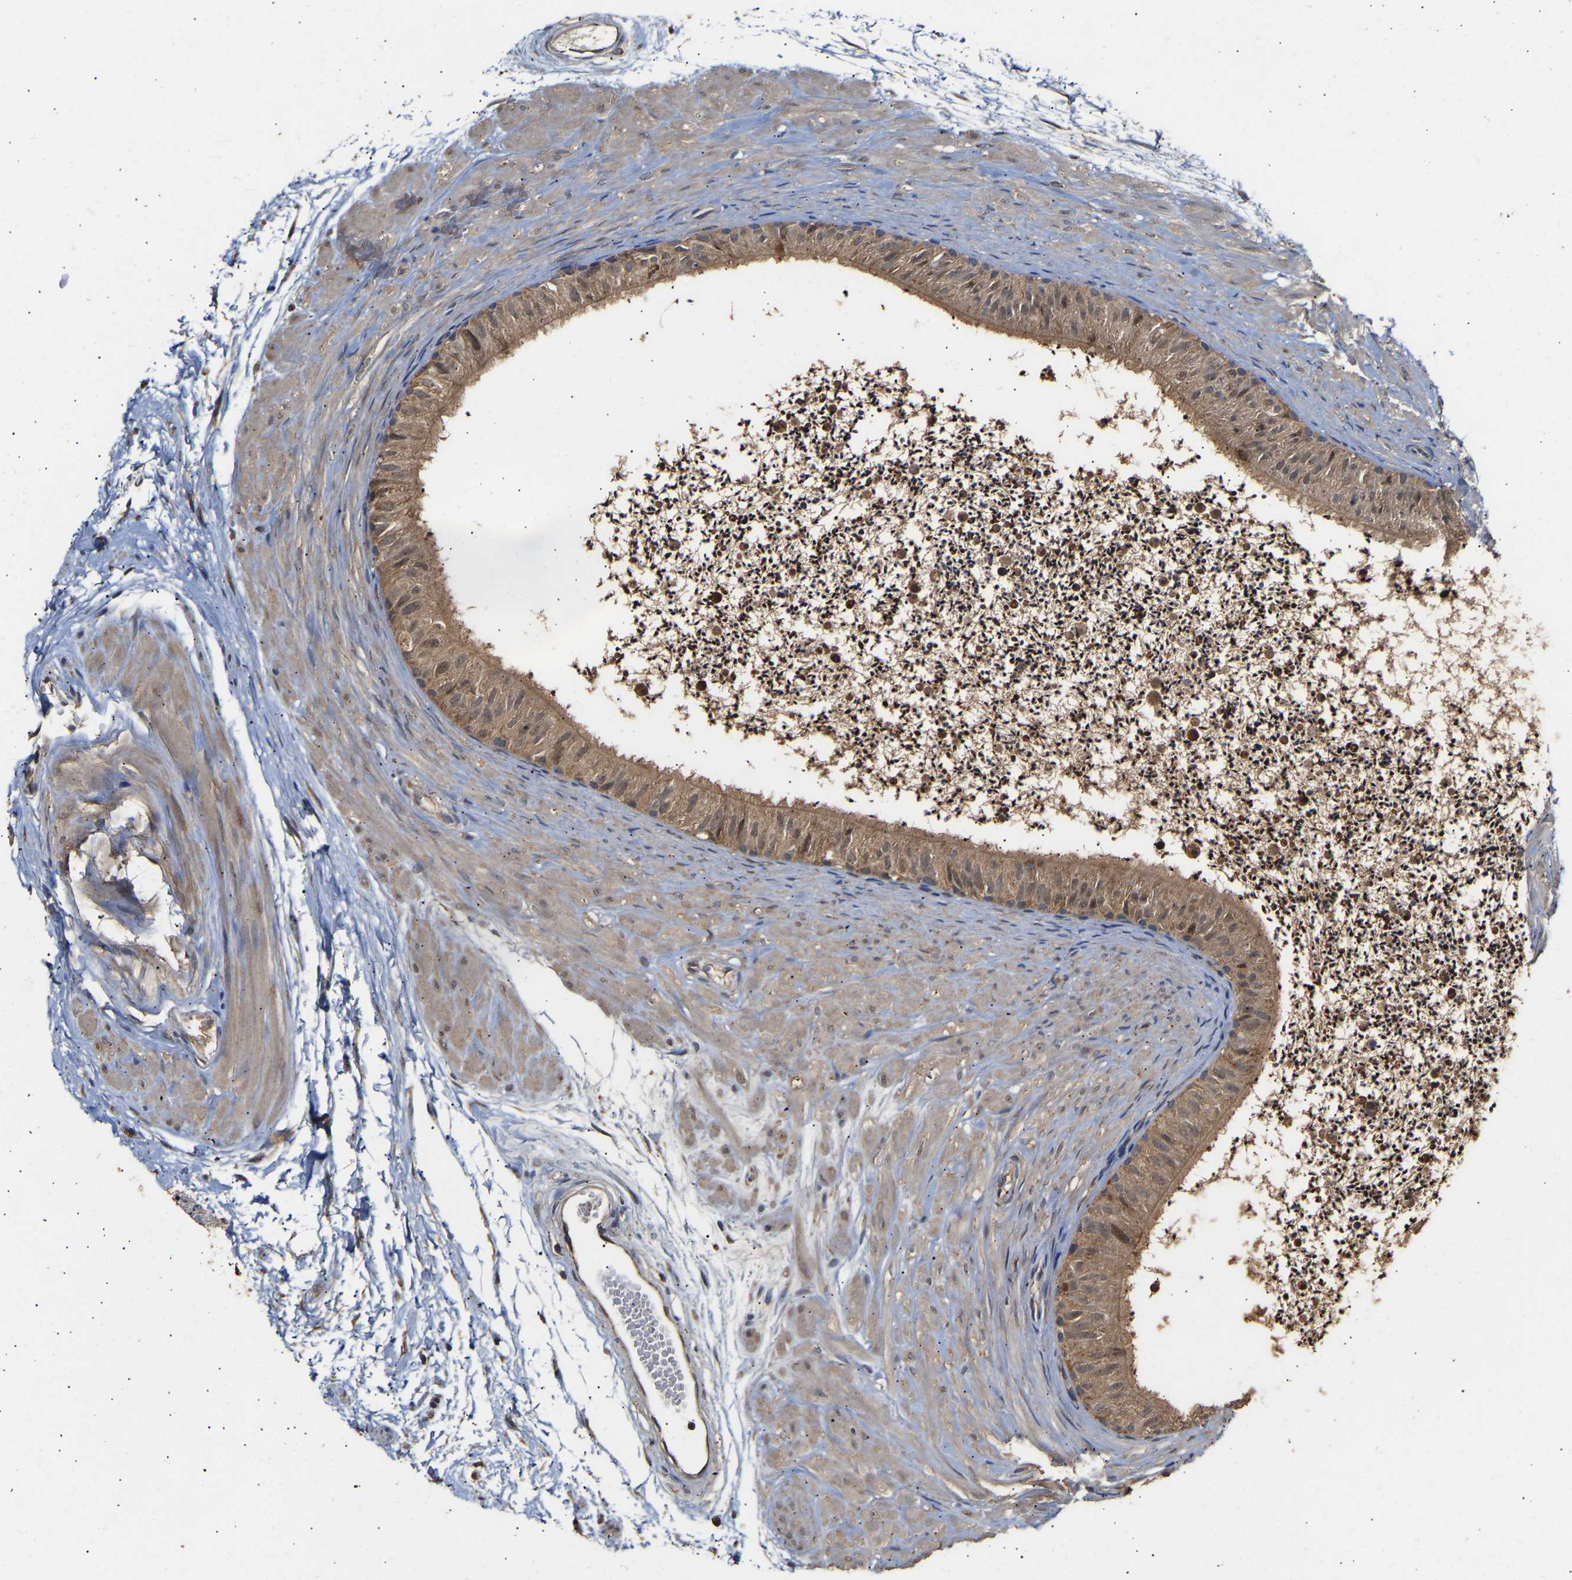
{"staining": {"intensity": "moderate", "quantity": ">75%", "location": "cytoplasmic/membranous"}, "tissue": "epididymis", "cell_type": "Glandular cells", "image_type": "normal", "snomed": [{"axis": "morphology", "description": "Normal tissue, NOS"}, {"axis": "topography", "description": "Epididymis"}], "caption": "DAB (3,3'-diaminobenzidine) immunohistochemical staining of unremarkable epididymis shows moderate cytoplasmic/membranous protein expression in approximately >75% of glandular cells.", "gene": "ZNF26", "patient": {"sex": "male", "age": 56}}